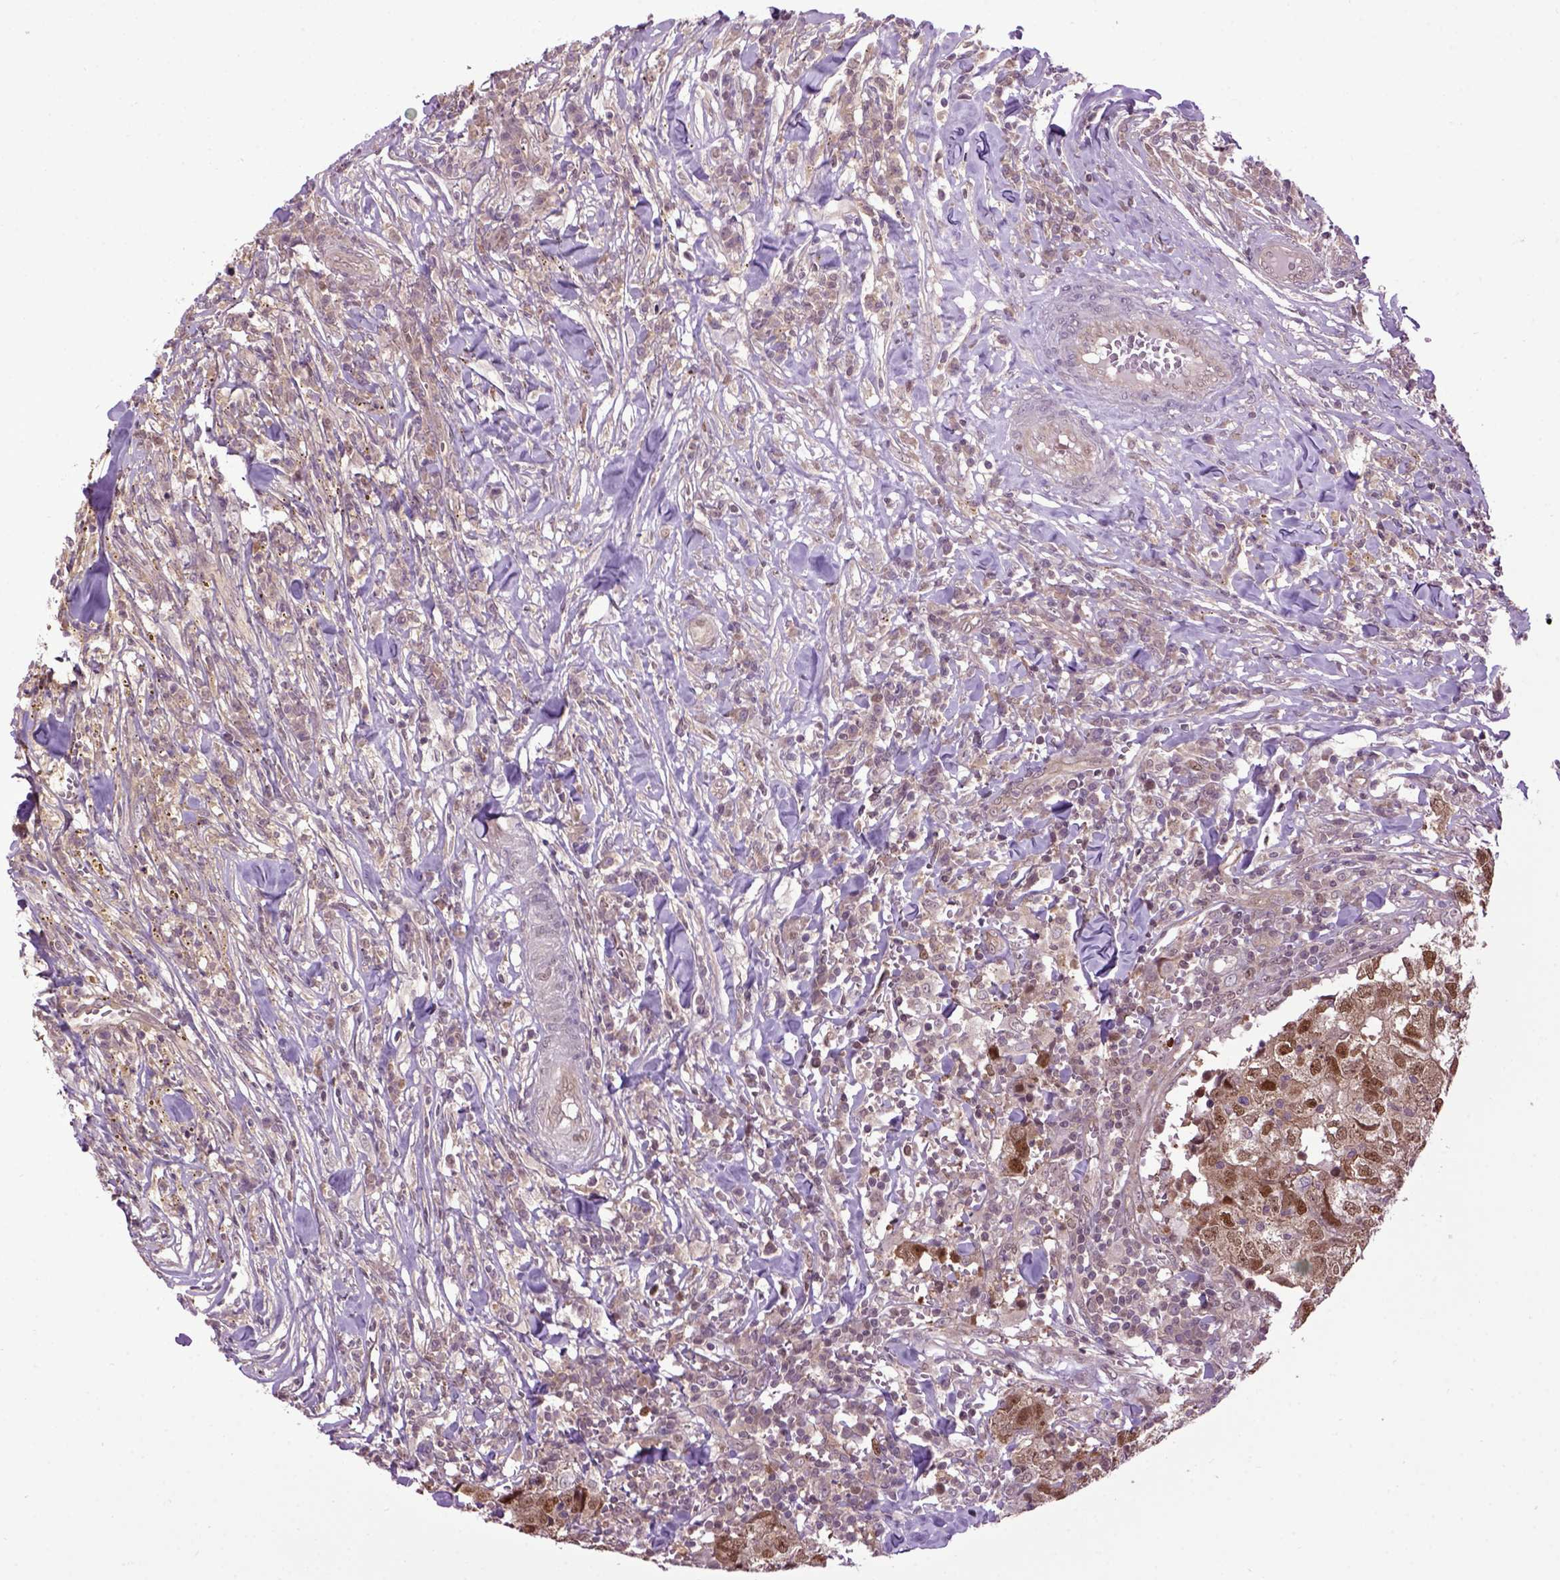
{"staining": {"intensity": "moderate", "quantity": ">75%", "location": "cytoplasmic/membranous,nuclear"}, "tissue": "breast cancer", "cell_type": "Tumor cells", "image_type": "cancer", "snomed": [{"axis": "morphology", "description": "Duct carcinoma"}, {"axis": "topography", "description": "Breast"}], "caption": "Immunohistochemistry (IHC) of breast cancer (infiltrating ductal carcinoma) demonstrates medium levels of moderate cytoplasmic/membranous and nuclear positivity in about >75% of tumor cells.", "gene": "WDR48", "patient": {"sex": "female", "age": 30}}